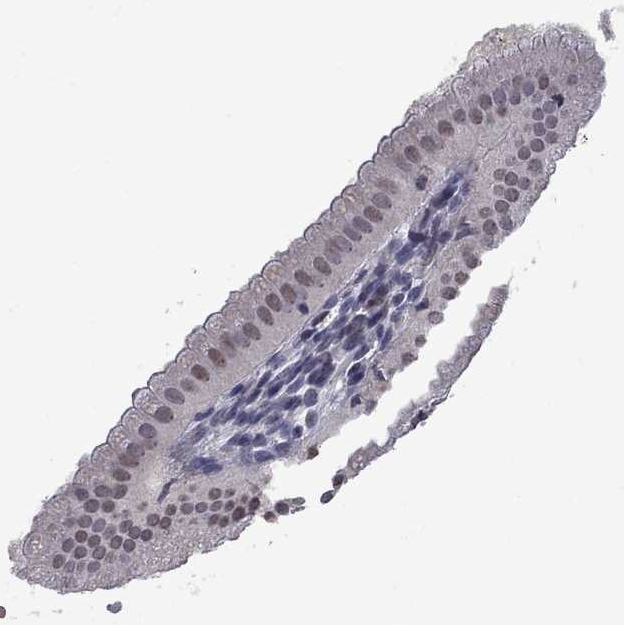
{"staining": {"intensity": "weak", "quantity": "<25%", "location": "nuclear"}, "tissue": "gallbladder", "cell_type": "Glandular cells", "image_type": "normal", "snomed": [{"axis": "morphology", "description": "Normal tissue, NOS"}, {"axis": "topography", "description": "Gallbladder"}], "caption": "Glandular cells are negative for brown protein staining in unremarkable gallbladder. (DAB immunohistochemistry (IHC) visualized using brightfield microscopy, high magnification).", "gene": "RFWD3", "patient": {"sex": "male", "age": 67}}